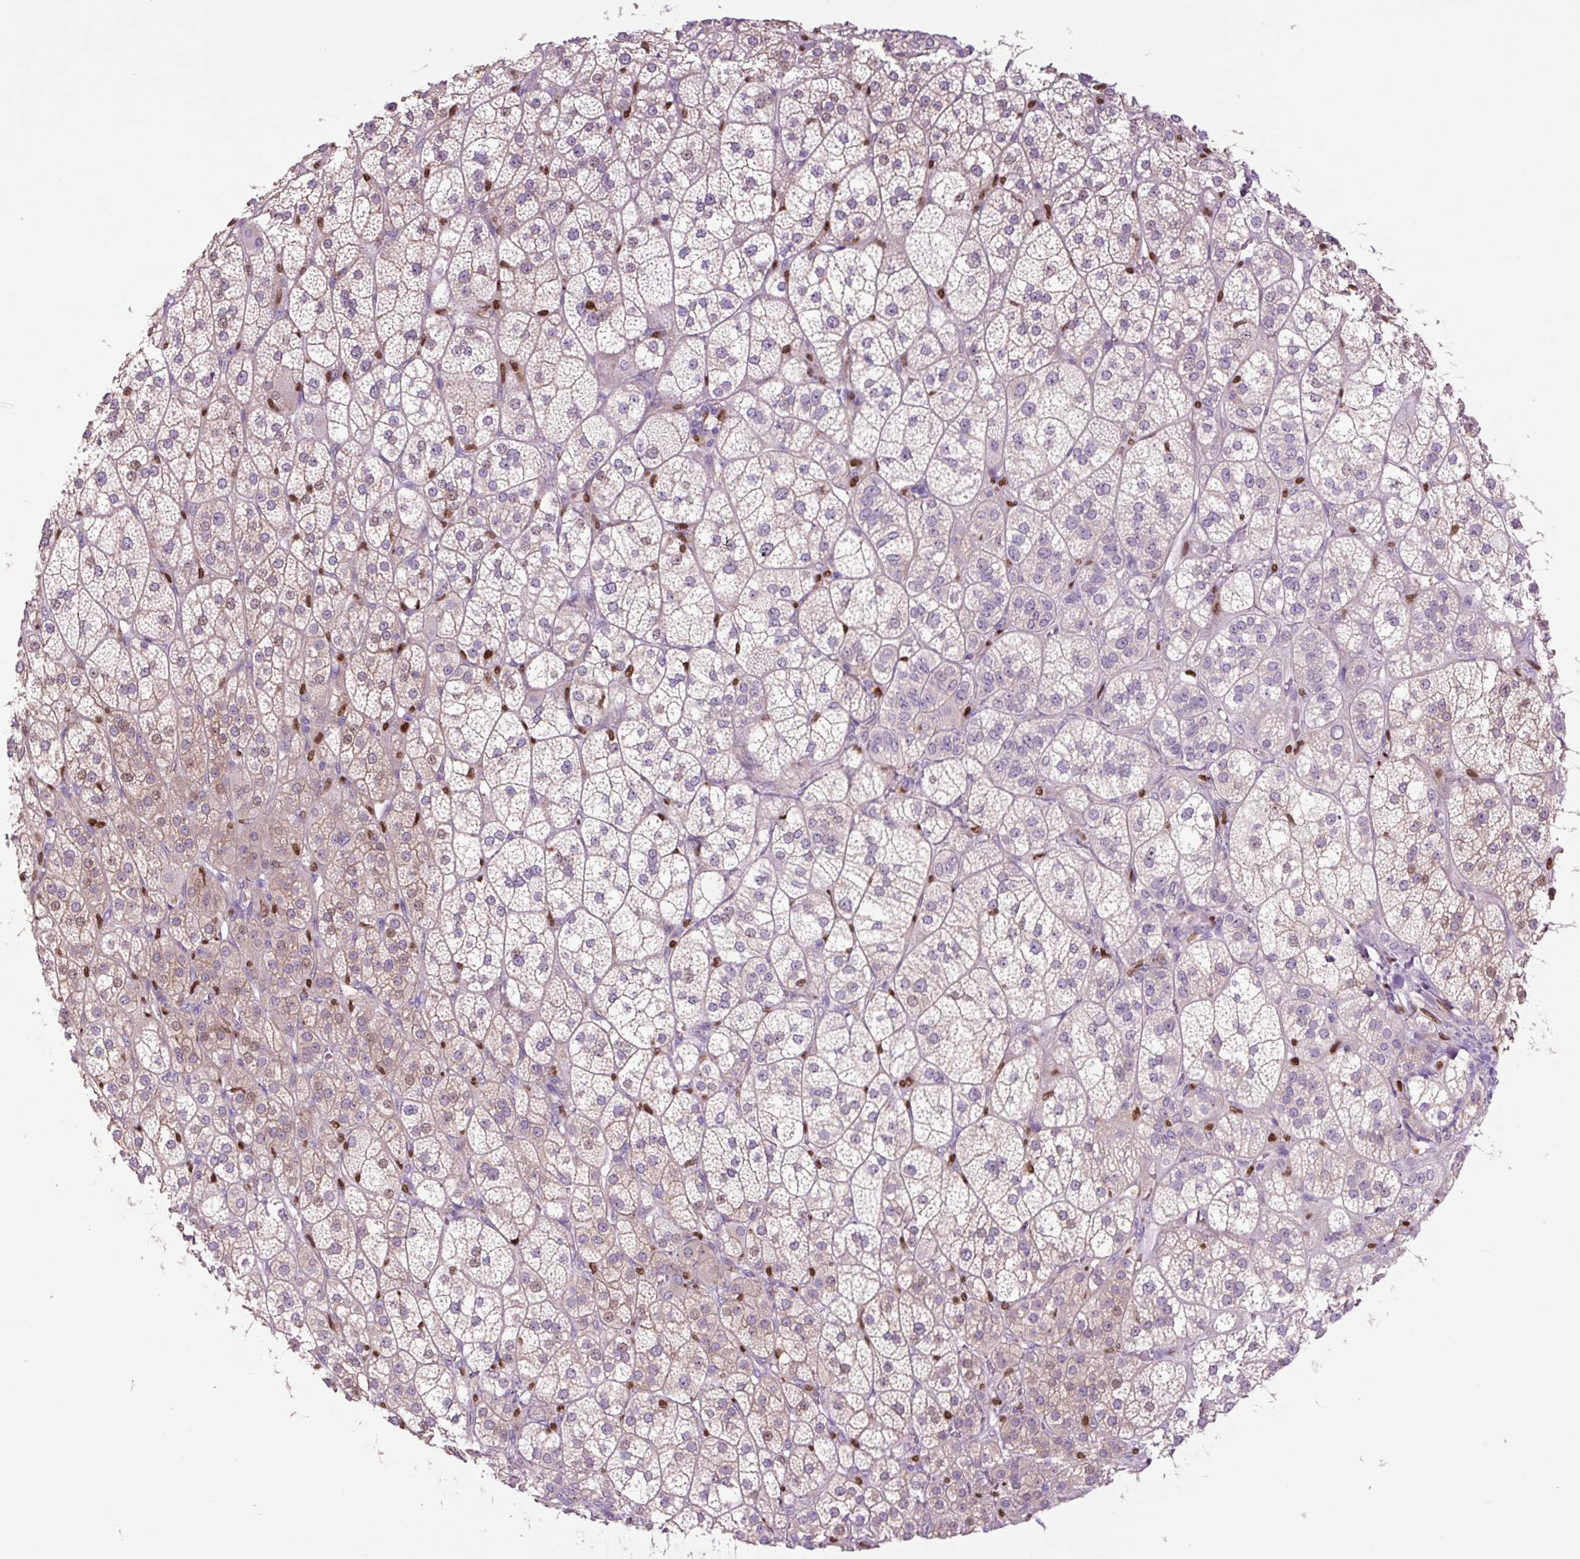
{"staining": {"intensity": "moderate", "quantity": "25%-75%", "location": "cytoplasmic/membranous"}, "tissue": "adrenal gland", "cell_type": "Glandular cells", "image_type": "normal", "snomed": [{"axis": "morphology", "description": "Normal tissue, NOS"}, {"axis": "topography", "description": "Adrenal gland"}], "caption": "Adrenal gland was stained to show a protein in brown. There is medium levels of moderate cytoplasmic/membranous staining in approximately 25%-75% of glandular cells. Immunohistochemistry stains the protein of interest in brown and the nuclei are stained blue.", "gene": "SPI1", "patient": {"sex": "female", "age": 60}}